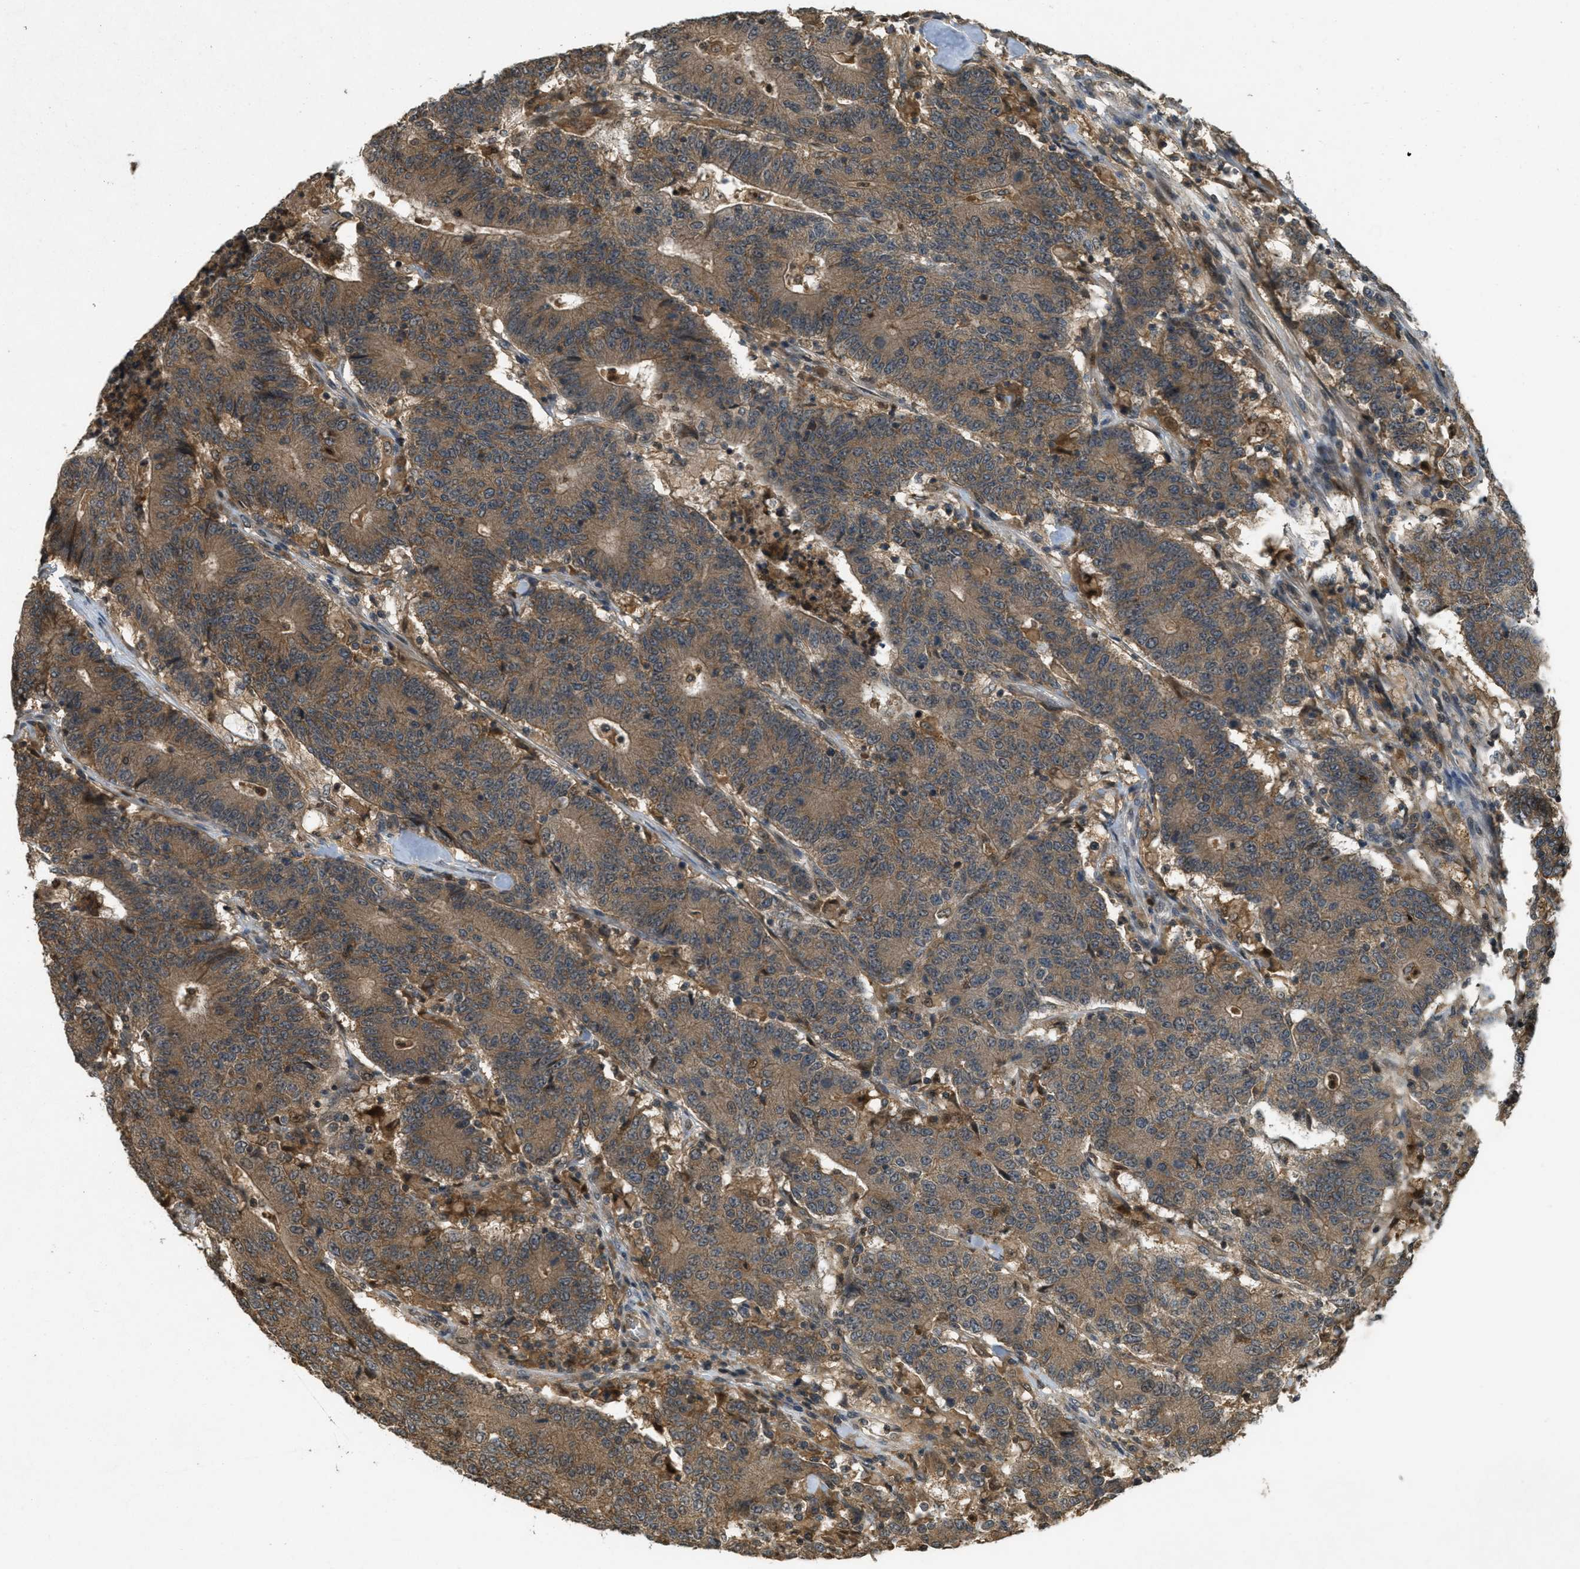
{"staining": {"intensity": "moderate", "quantity": ">75%", "location": "cytoplasmic/membranous"}, "tissue": "colorectal cancer", "cell_type": "Tumor cells", "image_type": "cancer", "snomed": [{"axis": "morphology", "description": "Normal tissue, NOS"}, {"axis": "morphology", "description": "Adenocarcinoma, NOS"}, {"axis": "topography", "description": "Colon"}], "caption": "This image exhibits IHC staining of human colorectal adenocarcinoma, with medium moderate cytoplasmic/membranous positivity in approximately >75% of tumor cells.", "gene": "ATG7", "patient": {"sex": "female", "age": 75}}